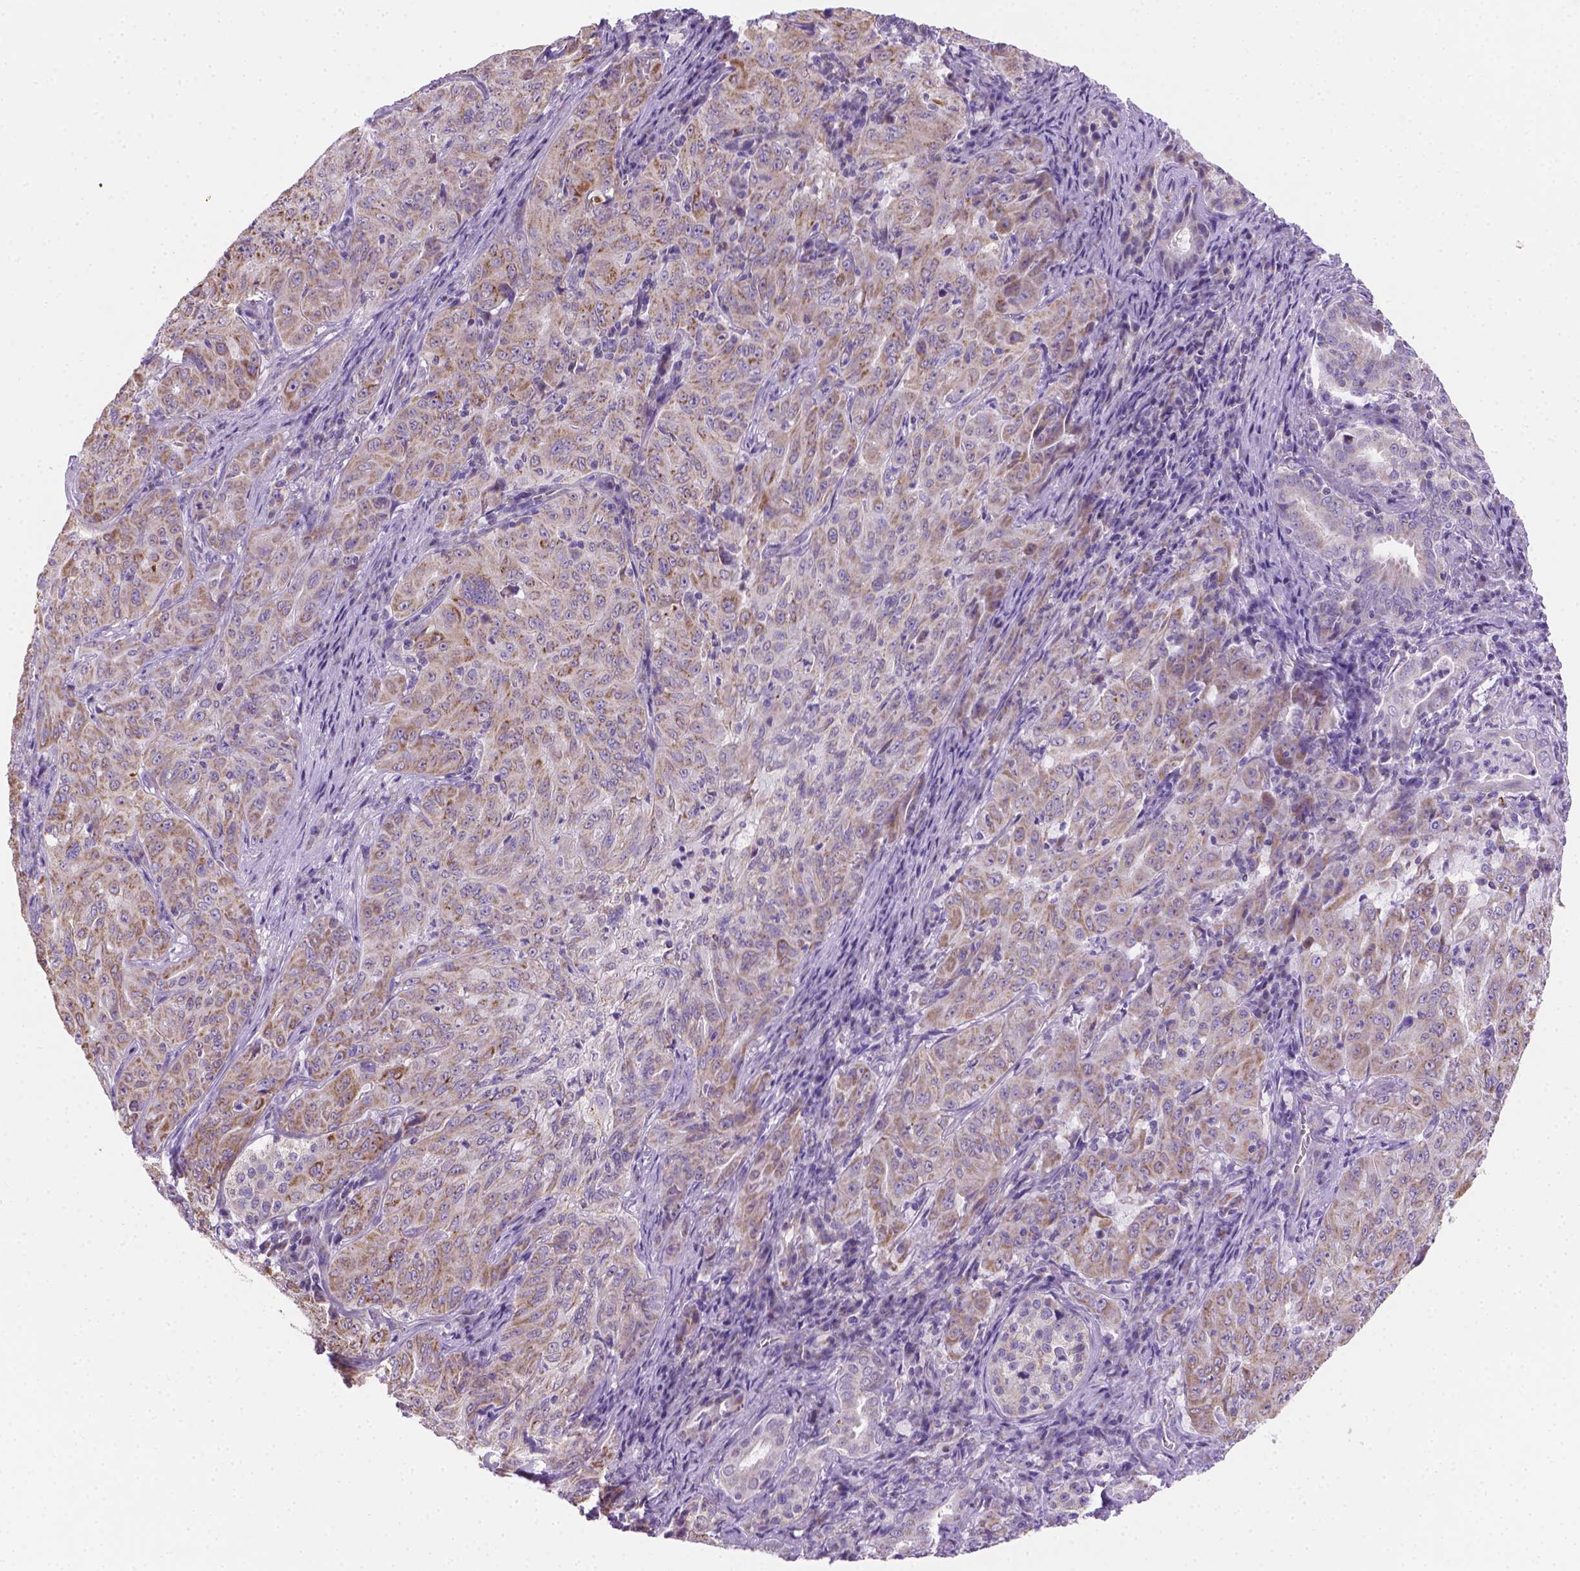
{"staining": {"intensity": "moderate", "quantity": "25%-75%", "location": "cytoplasmic/membranous"}, "tissue": "pancreatic cancer", "cell_type": "Tumor cells", "image_type": "cancer", "snomed": [{"axis": "morphology", "description": "Adenocarcinoma, NOS"}, {"axis": "topography", "description": "Pancreas"}], "caption": "Approximately 25%-75% of tumor cells in pancreatic cancer exhibit moderate cytoplasmic/membranous protein expression as visualized by brown immunohistochemical staining.", "gene": "CSPG5", "patient": {"sex": "male", "age": 63}}